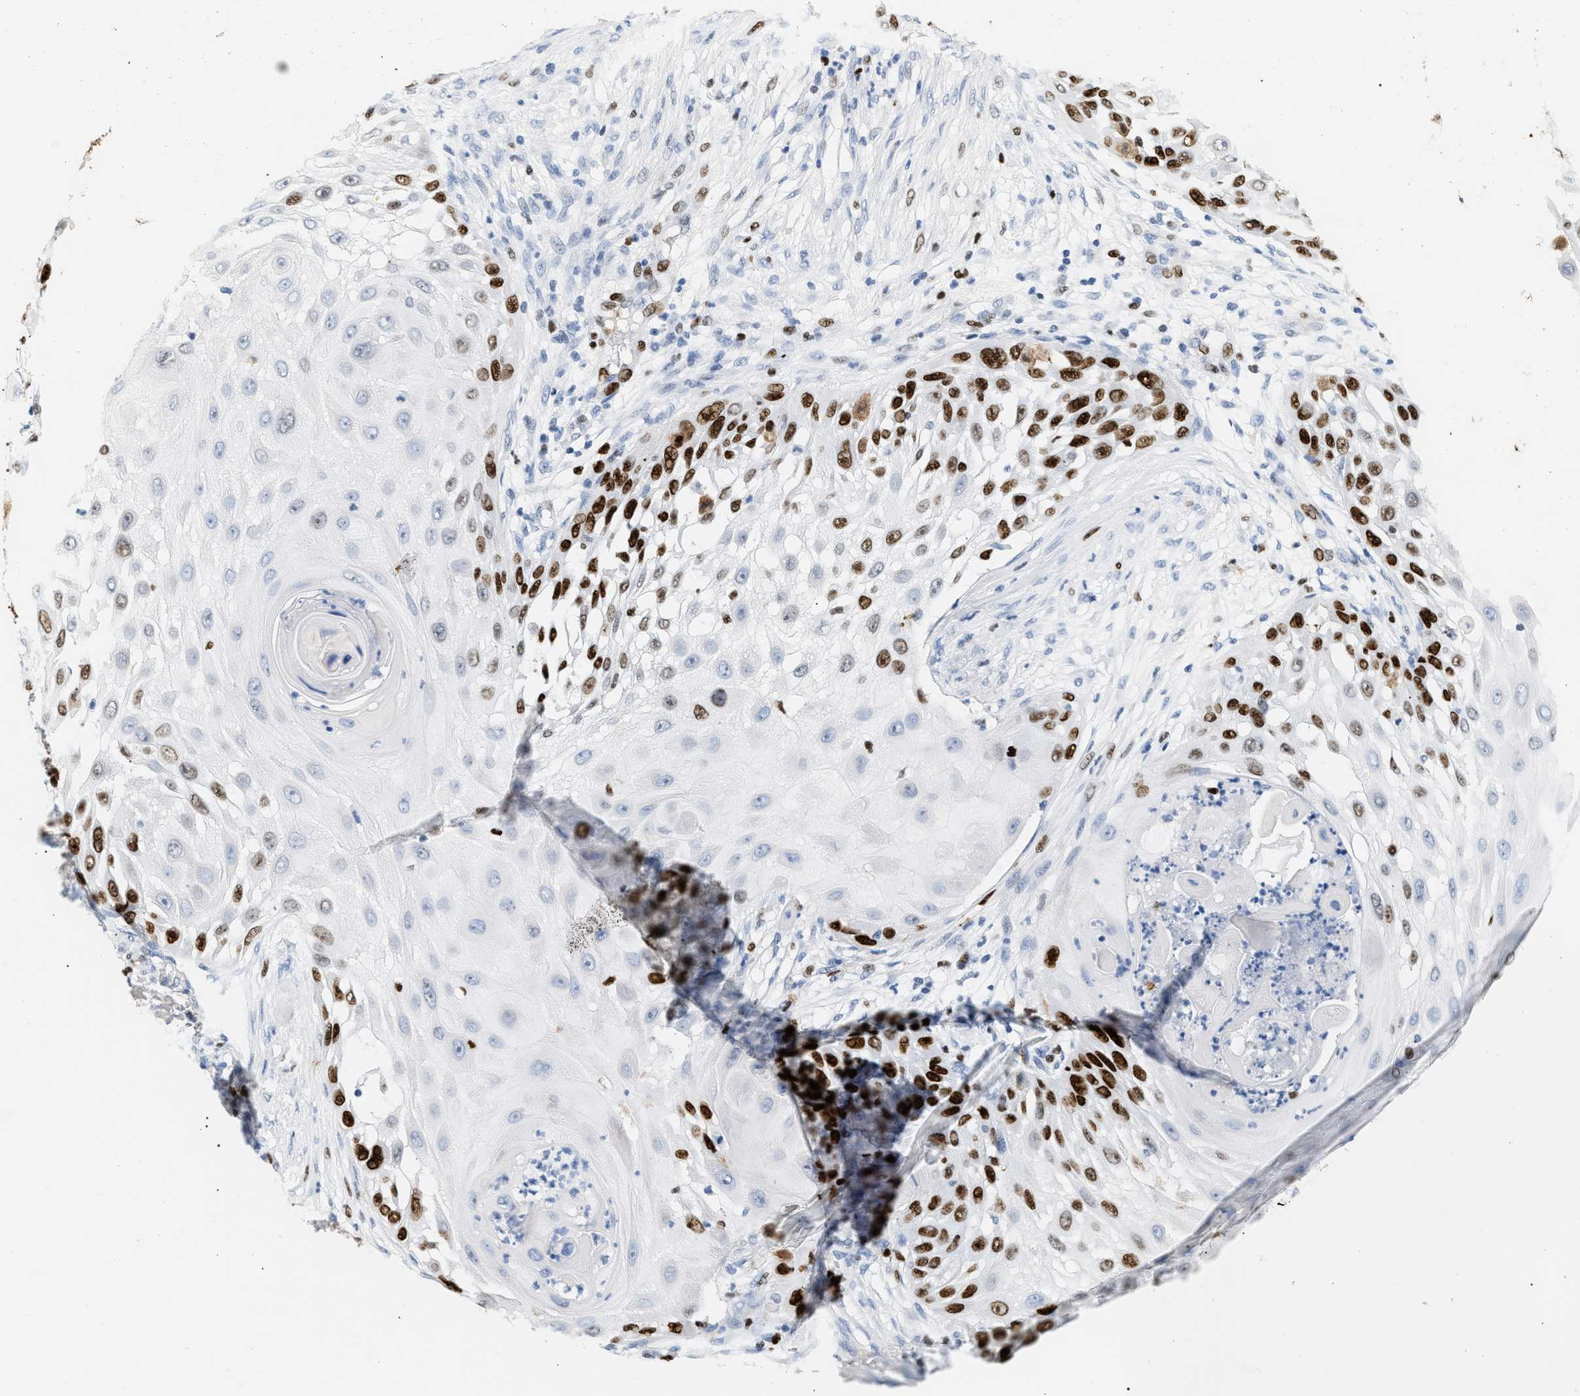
{"staining": {"intensity": "strong", "quantity": "25%-75%", "location": "nuclear"}, "tissue": "skin cancer", "cell_type": "Tumor cells", "image_type": "cancer", "snomed": [{"axis": "morphology", "description": "Squamous cell carcinoma, NOS"}, {"axis": "topography", "description": "Skin"}], "caption": "Immunohistochemical staining of skin squamous cell carcinoma demonstrates high levels of strong nuclear protein expression in approximately 25%-75% of tumor cells.", "gene": "MCM7", "patient": {"sex": "female", "age": 44}}